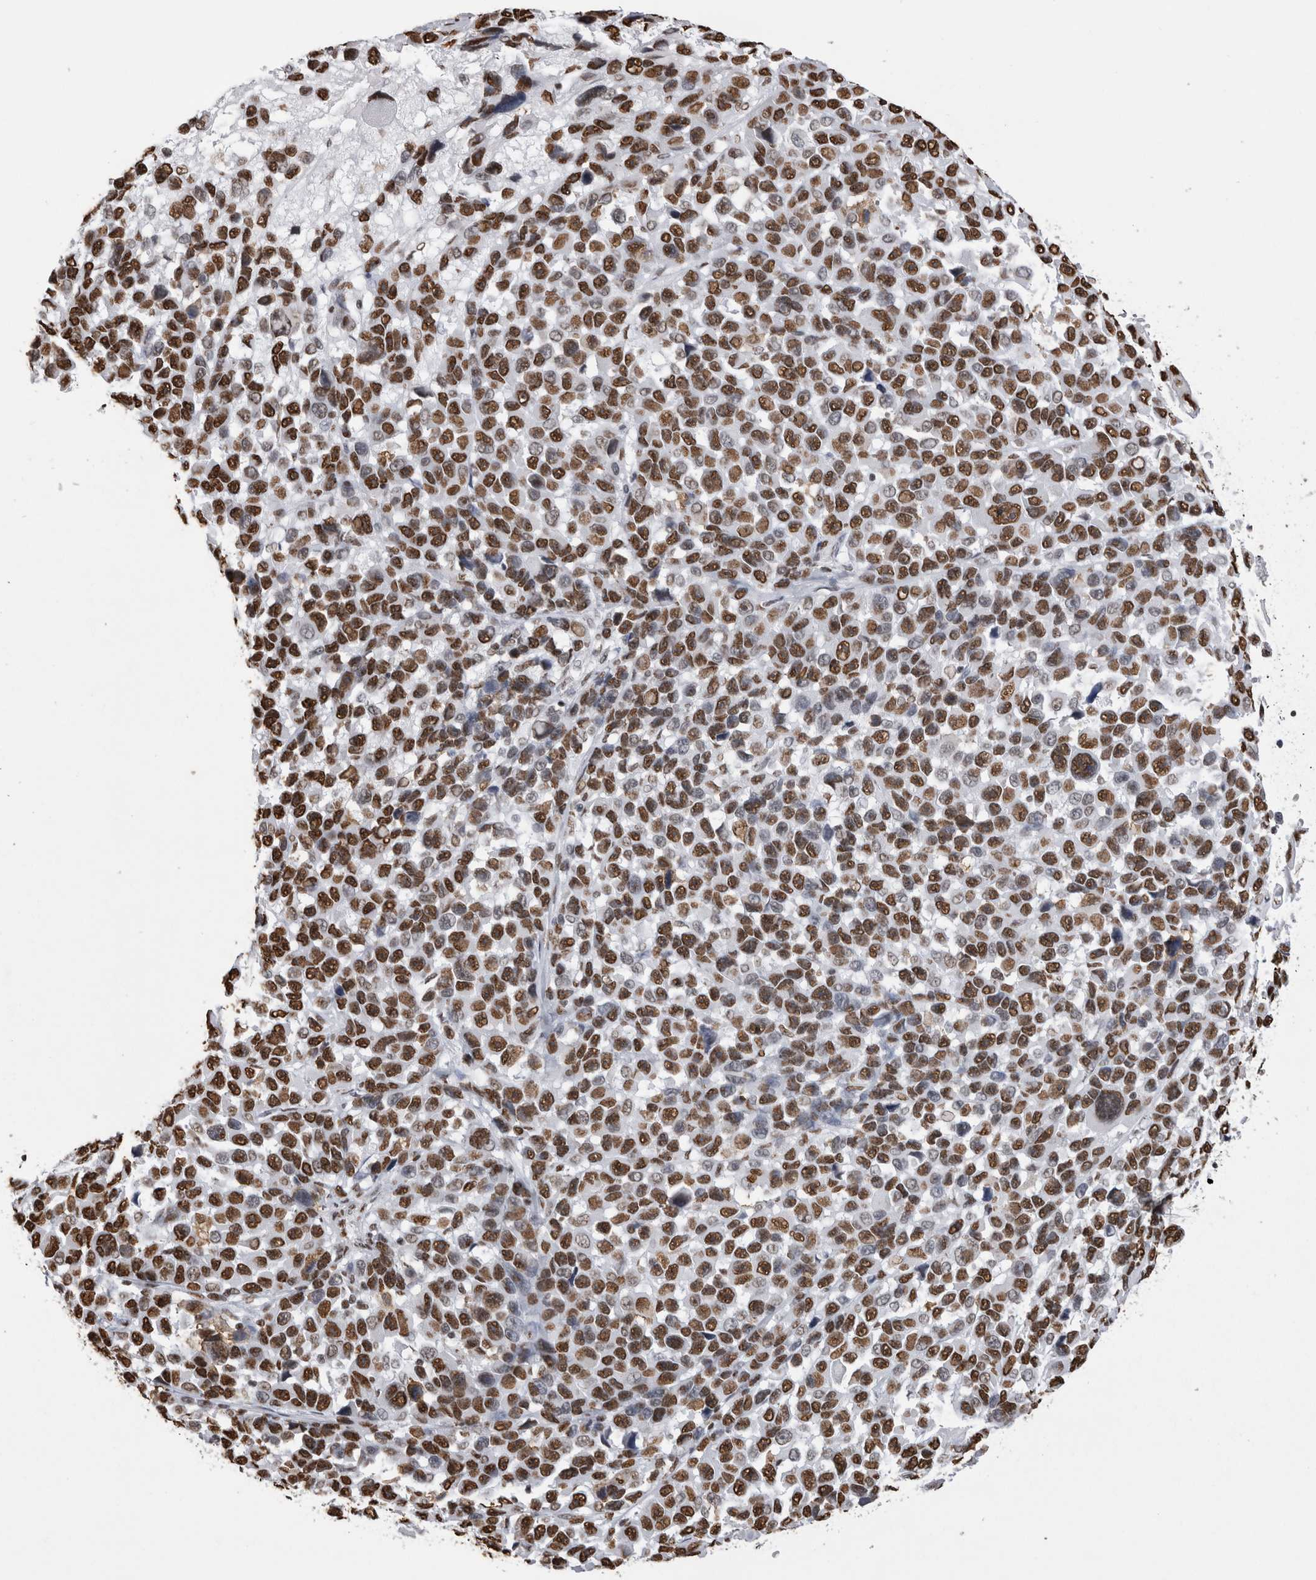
{"staining": {"intensity": "strong", "quantity": ">75%", "location": "nuclear"}, "tissue": "melanoma", "cell_type": "Tumor cells", "image_type": "cancer", "snomed": [{"axis": "morphology", "description": "Malignant melanoma, NOS"}, {"axis": "topography", "description": "Skin"}], "caption": "Protein staining of melanoma tissue exhibits strong nuclear expression in approximately >75% of tumor cells.", "gene": "ALPK3", "patient": {"sex": "male", "age": 53}}